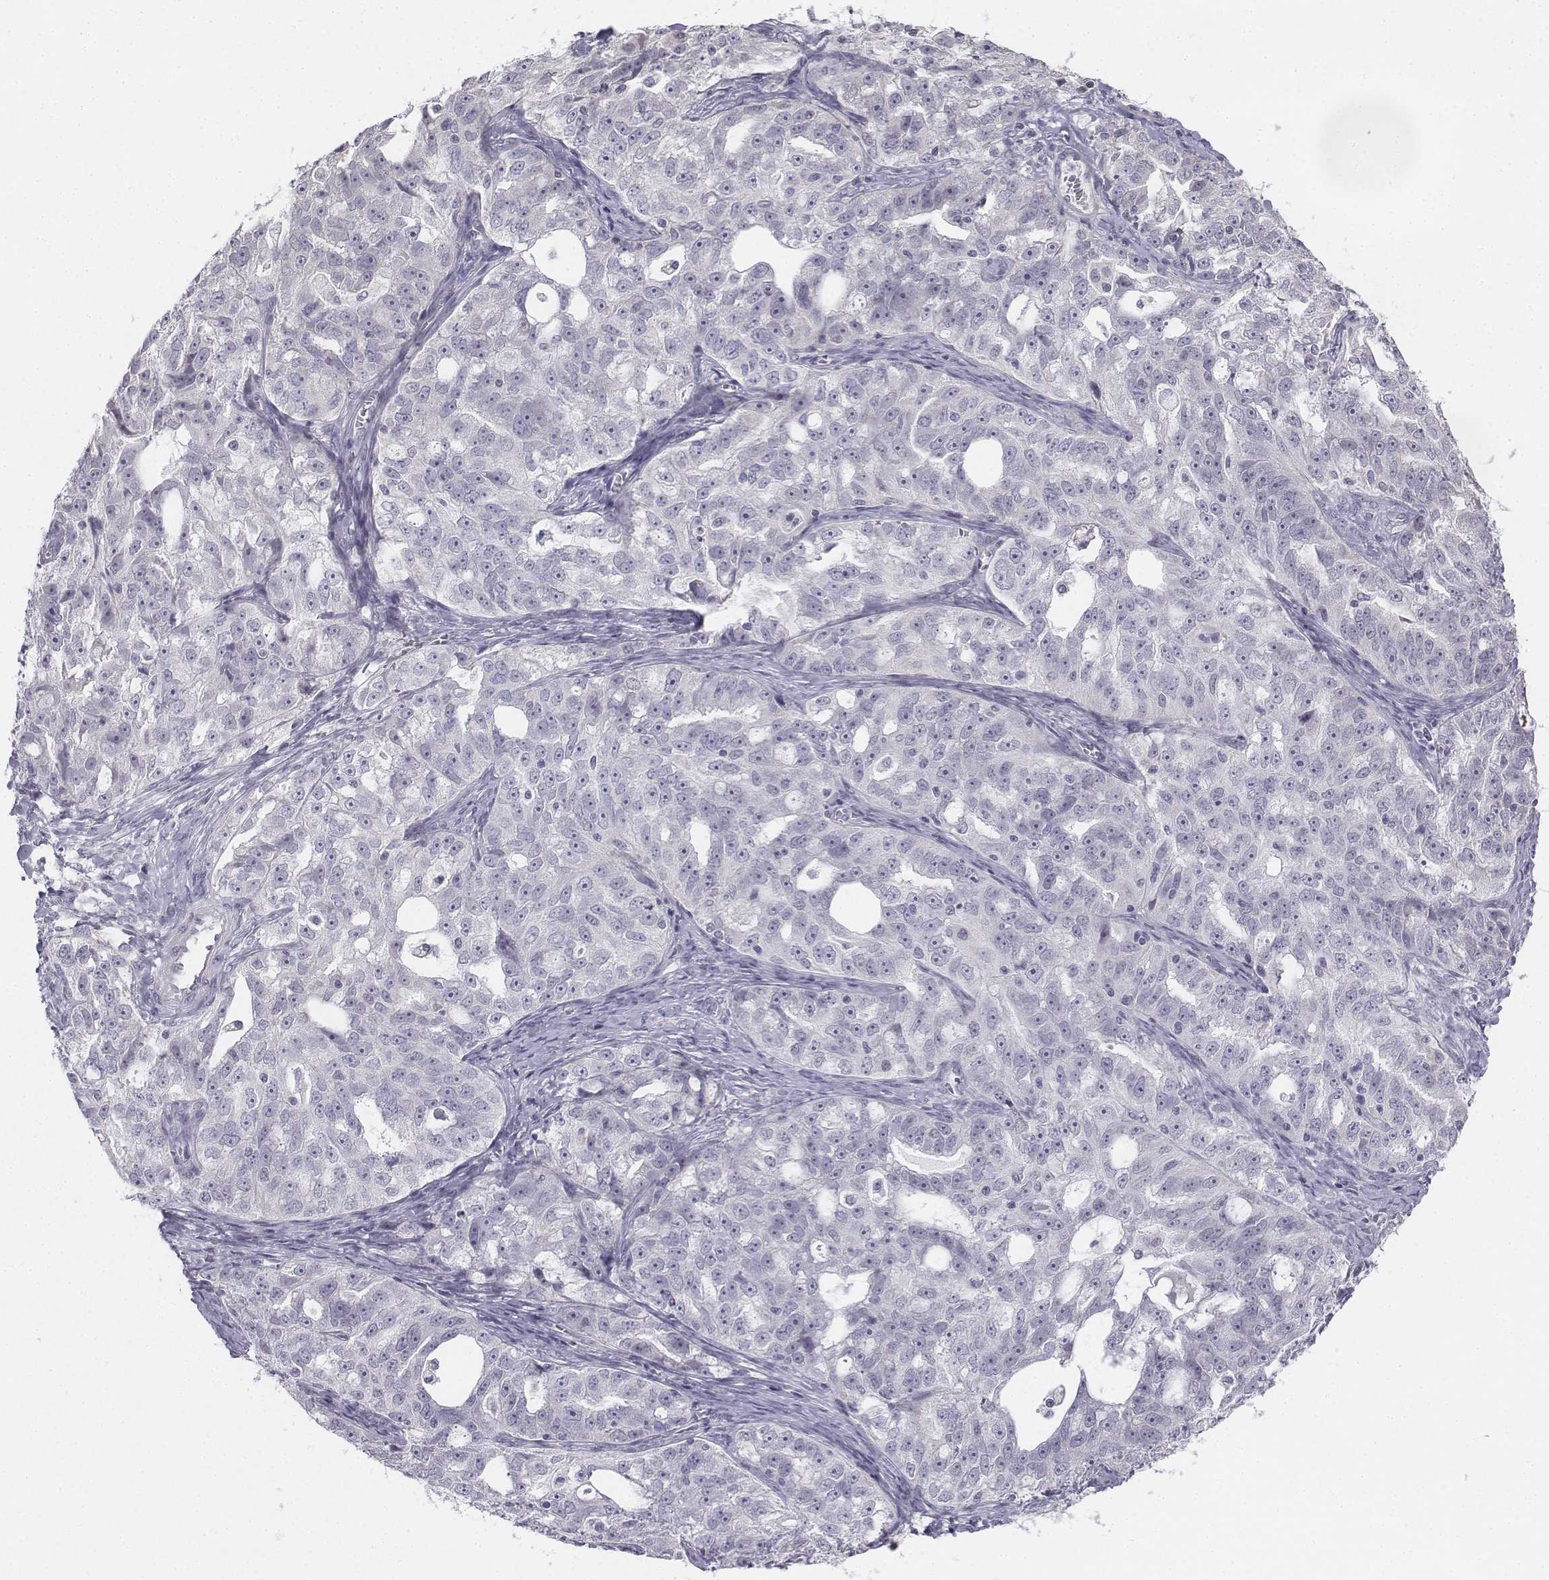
{"staining": {"intensity": "negative", "quantity": "none", "location": "none"}, "tissue": "ovarian cancer", "cell_type": "Tumor cells", "image_type": "cancer", "snomed": [{"axis": "morphology", "description": "Cystadenocarcinoma, serous, NOS"}, {"axis": "topography", "description": "Ovary"}], "caption": "Immunohistochemical staining of human ovarian serous cystadenocarcinoma reveals no significant positivity in tumor cells.", "gene": "PENK", "patient": {"sex": "female", "age": 51}}